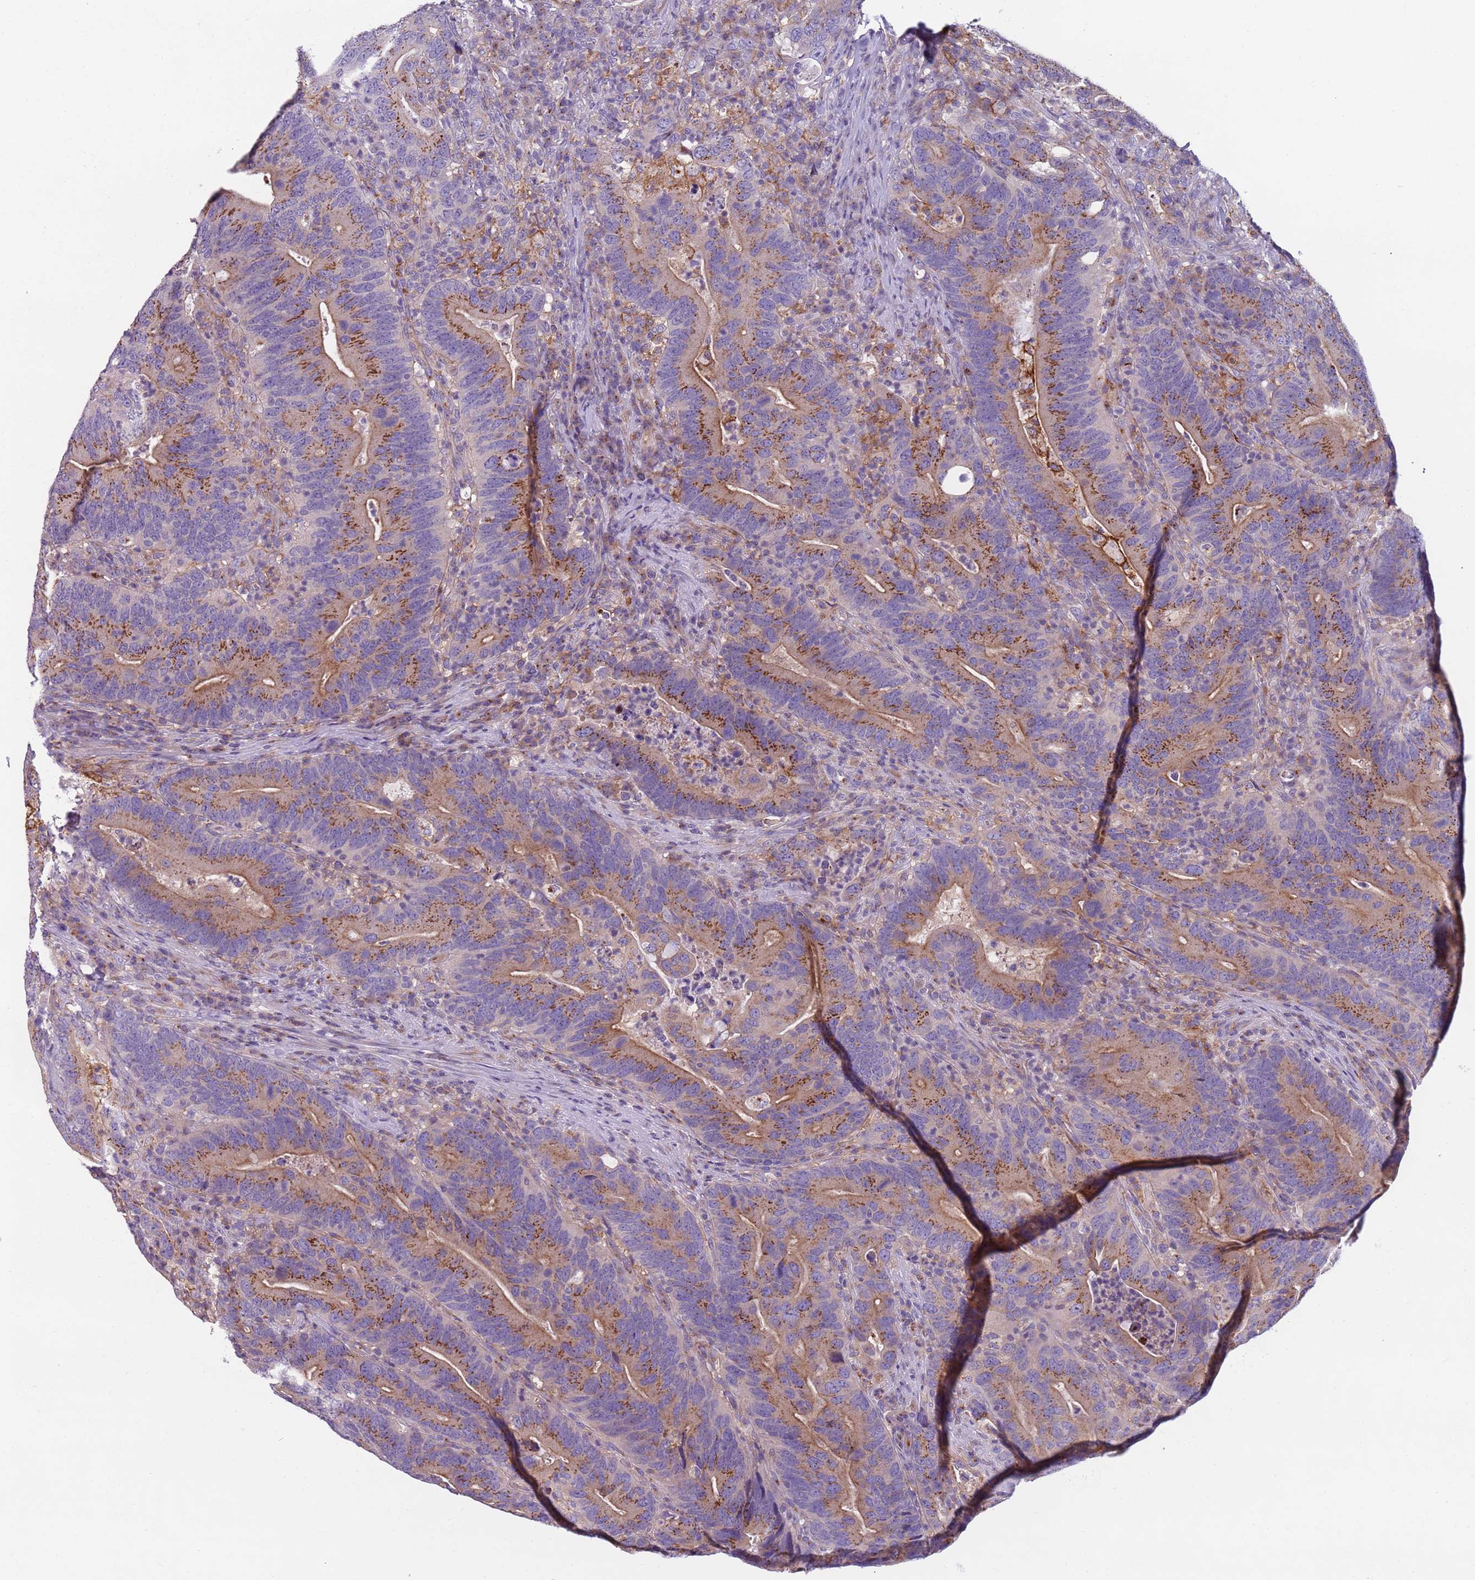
{"staining": {"intensity": "moderate", "quantity": ">75%", "location": "cytoplasmic/membranous"}, "tissue": "colorectal cancer", "cell_type": "Tumor cells", "image_type": "cancer", "snomed": [{"axis": "morphology", "description": "Adenocarcinoma, NOS"}, {"axis": "topography", "description": "Colon"}], "caption": "IHC of colorectal cancer (adenocarcinoma) demonstrates medium levels of moderate cytoplasmic/membranous expression in approximately >75% of tumor cells. (DAB IHC with brightfield microscopy, high magnification).", "gene": "AKTIP", "patient": {"sex": "female", "age": 66}}